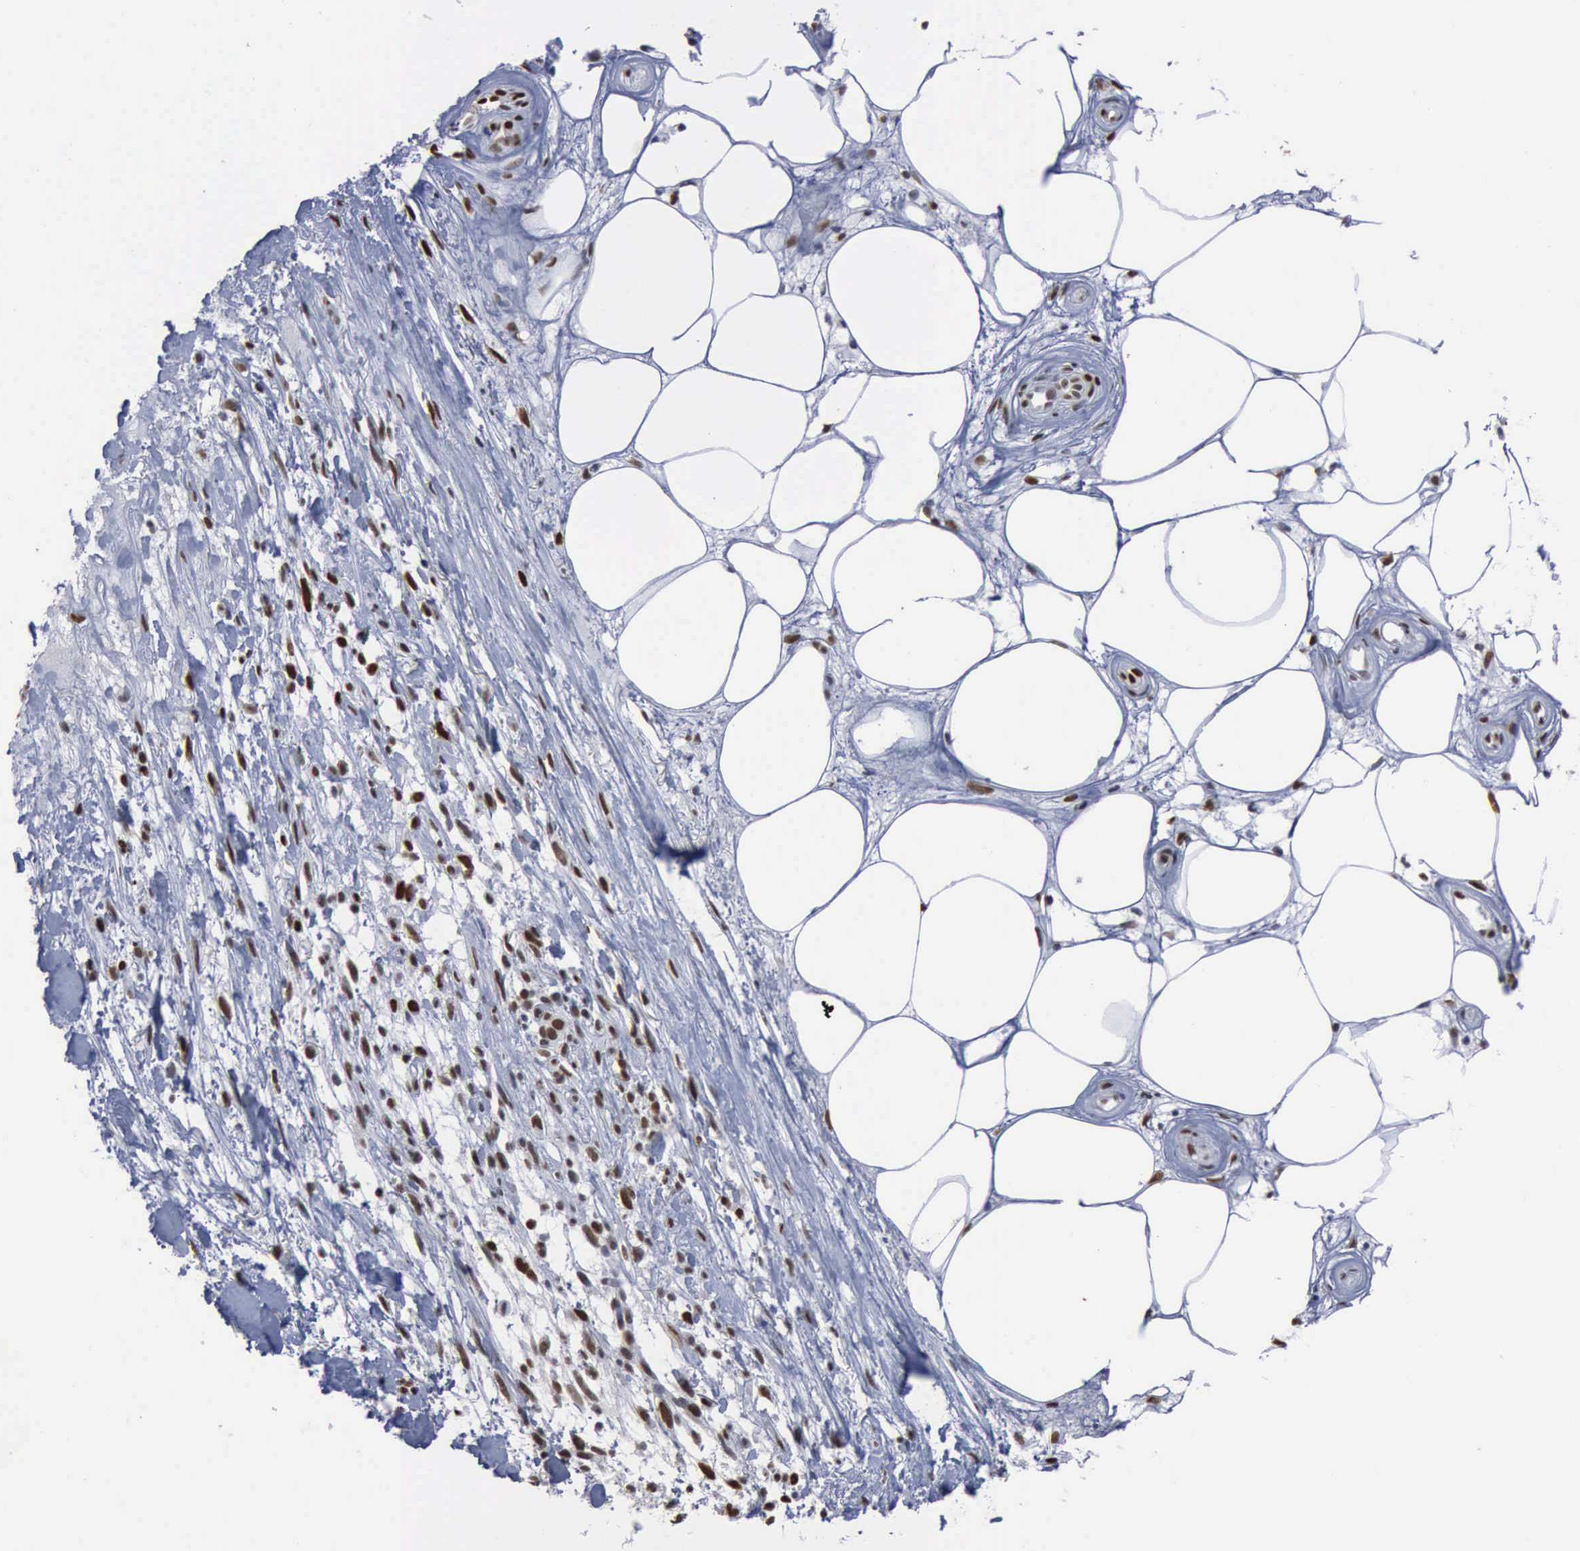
{"staining": {"intensity": "moderate", "quantity": ">75%", "location": "nuclear"}, "tissue": "melanoma", "cell_type": "Tumor cells", "image_type": "cancer", "snomed": [{"axis": "morphology", "description": "Malignant melanoma, NOS"}, {"axis": "topography", "description": "Skin"}], "caption": "Brown immunohistochemical staining in human melanoma reveals moderate nuclear expression in approximately >75% of tumor cells.", "gene": "PCNA", "patient": {"sex": "female", "age": 85}}